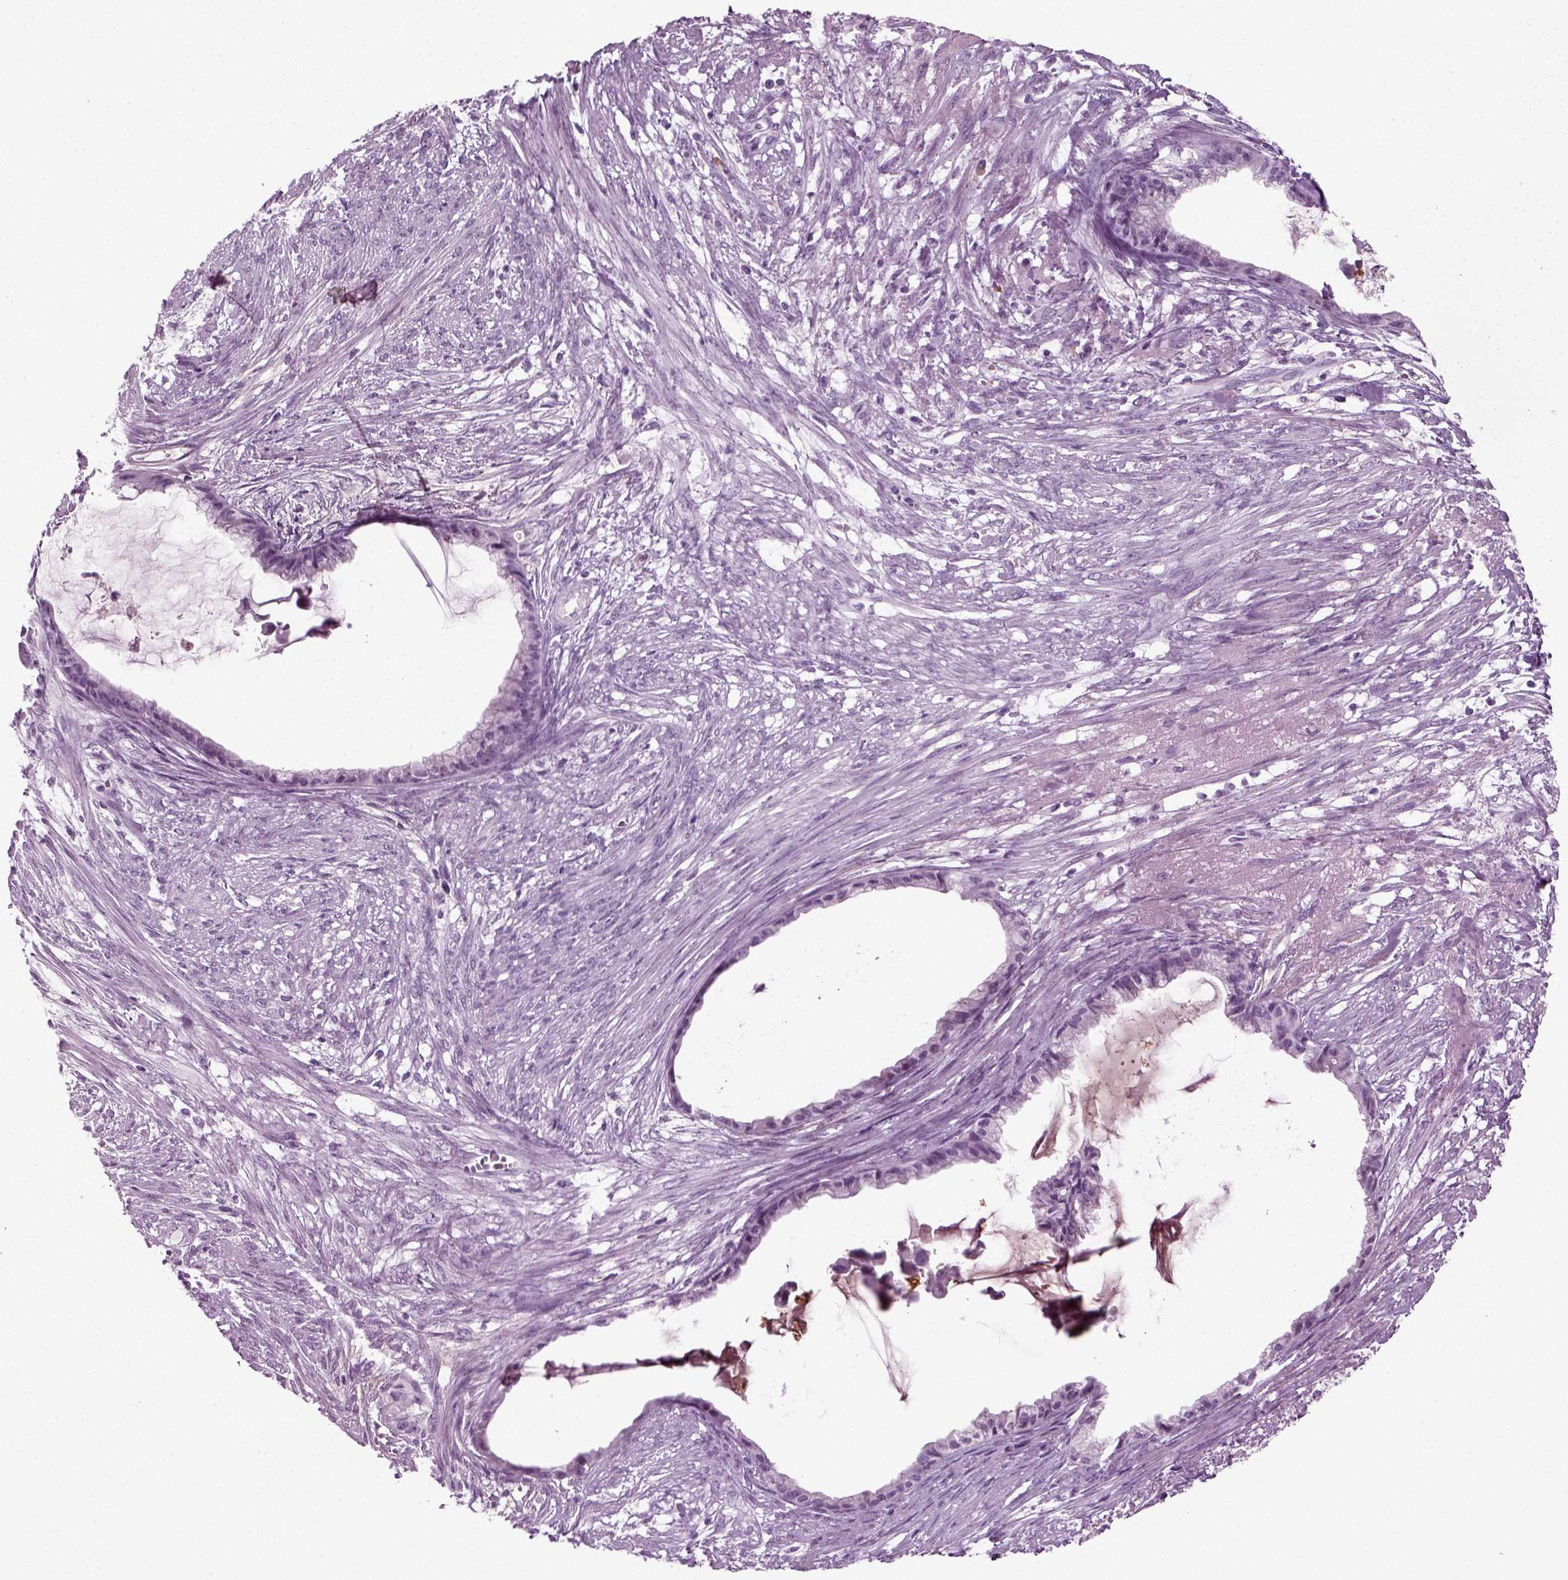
{"staining": {"intensity": "negative", "quantity": "none", "location": "none"}, "tissue": "endometrial cancer", "cell_type": "Tumor cells", "image_type": "cancer", "snomed": [{"axis": "morphology", "description": "Adenocarcinoma, NOS"}, {"axis": "topography", "description": "Endometrium"}], "caption": "This is an immunohistochemistry (IHC) micrograph of endometrial cancer (adenocarcinoma). There is no expression in tumor cells.", "gene": "PRLH", "patient": {"sex": "female", "age": 86}}